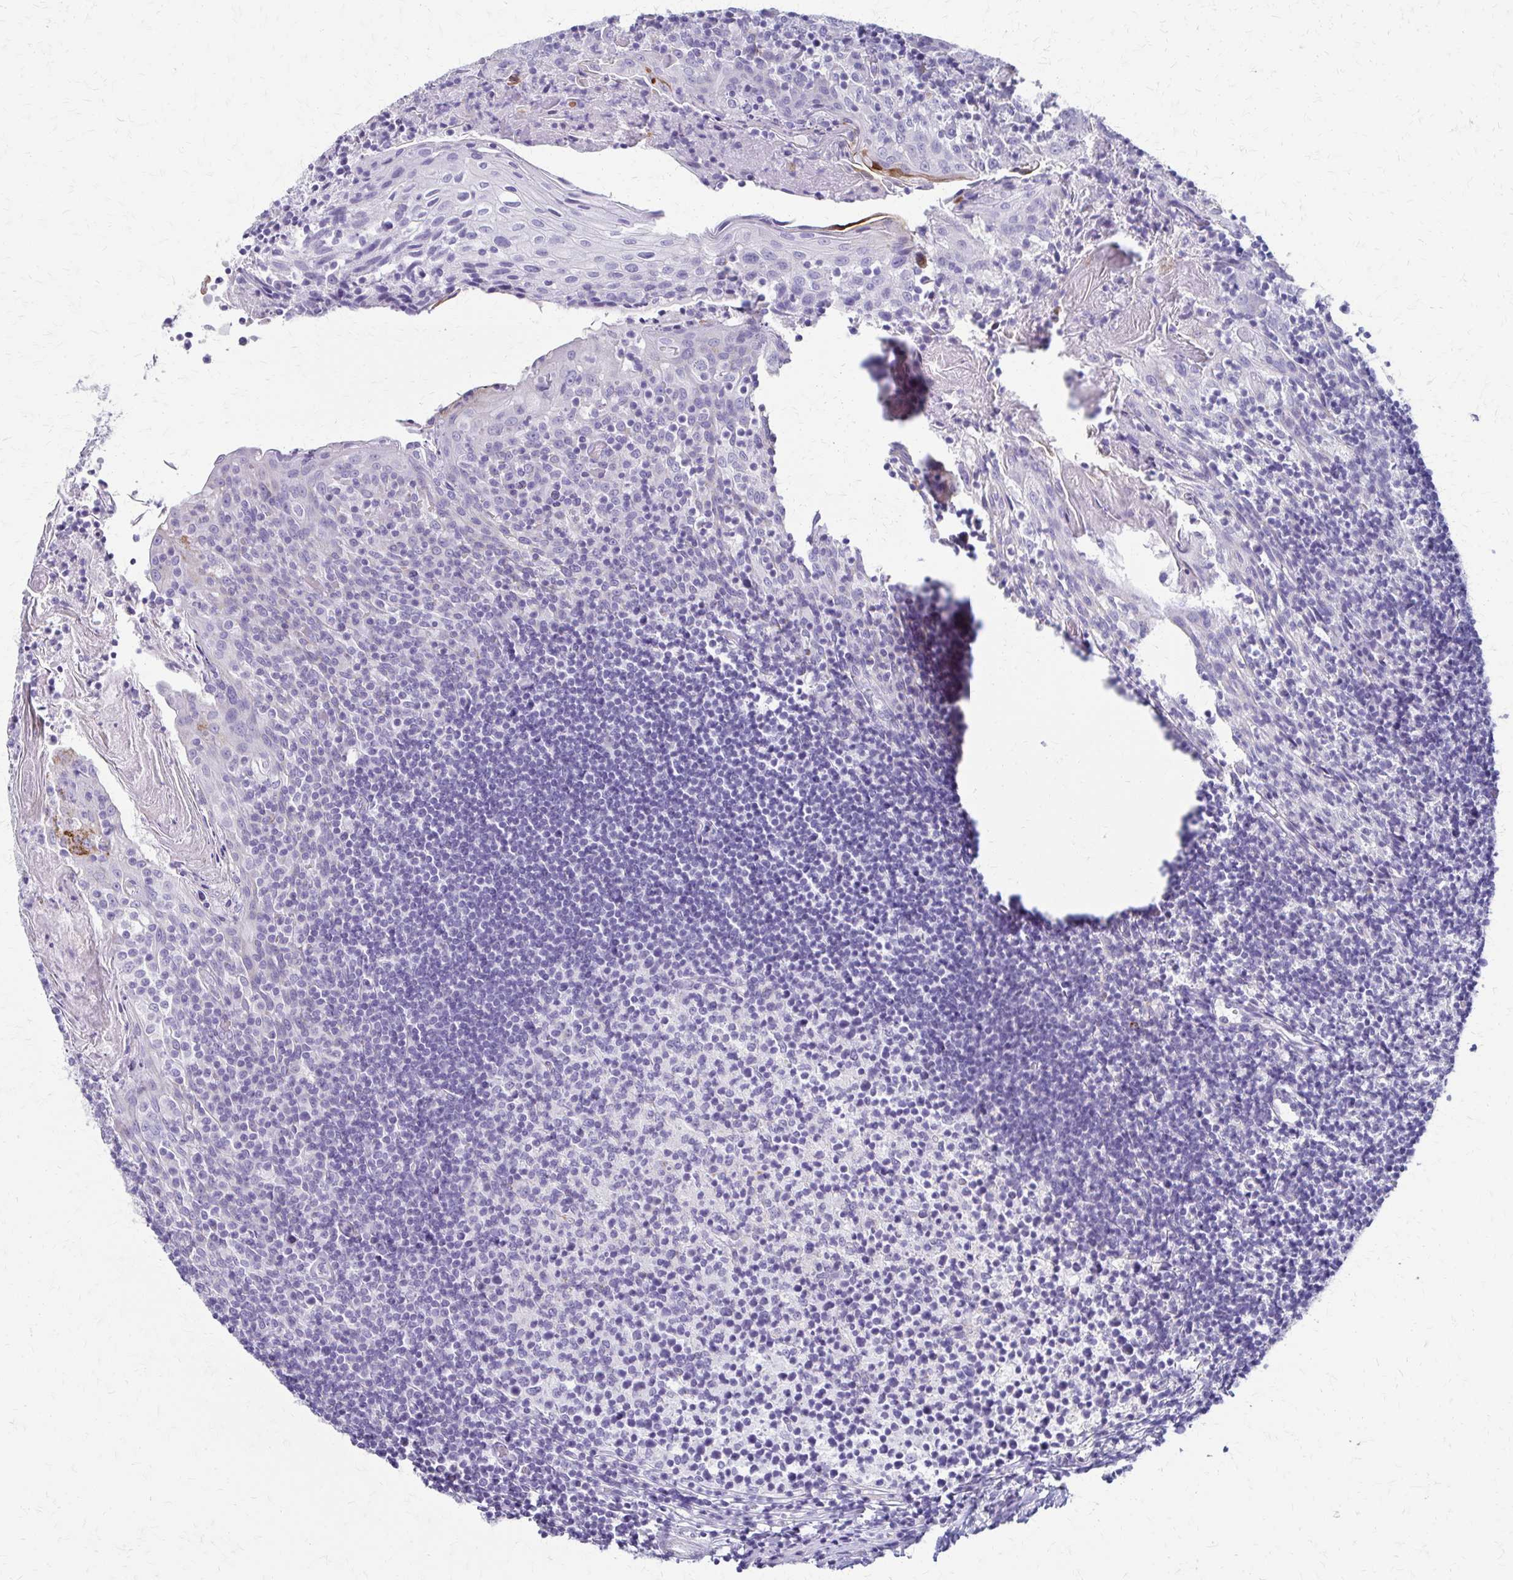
{"staining": {"intensity": "negative", "quantity": "none", "location": "none"}, "tissue": "tonsil", "cell_type": "Germinal center cells", "image_type": "normal", "snomed": [{"axis": "morphology", "description": "Normal tissue, NOS"}, {"axis": "topography", "description": "Tonsil"}], "caption": "IHC of normal tonsil demonstrates no positivity in germinal center cells.", "gene": "ZSCAN5B", "patient": {"sex": "female", "age": 10}}